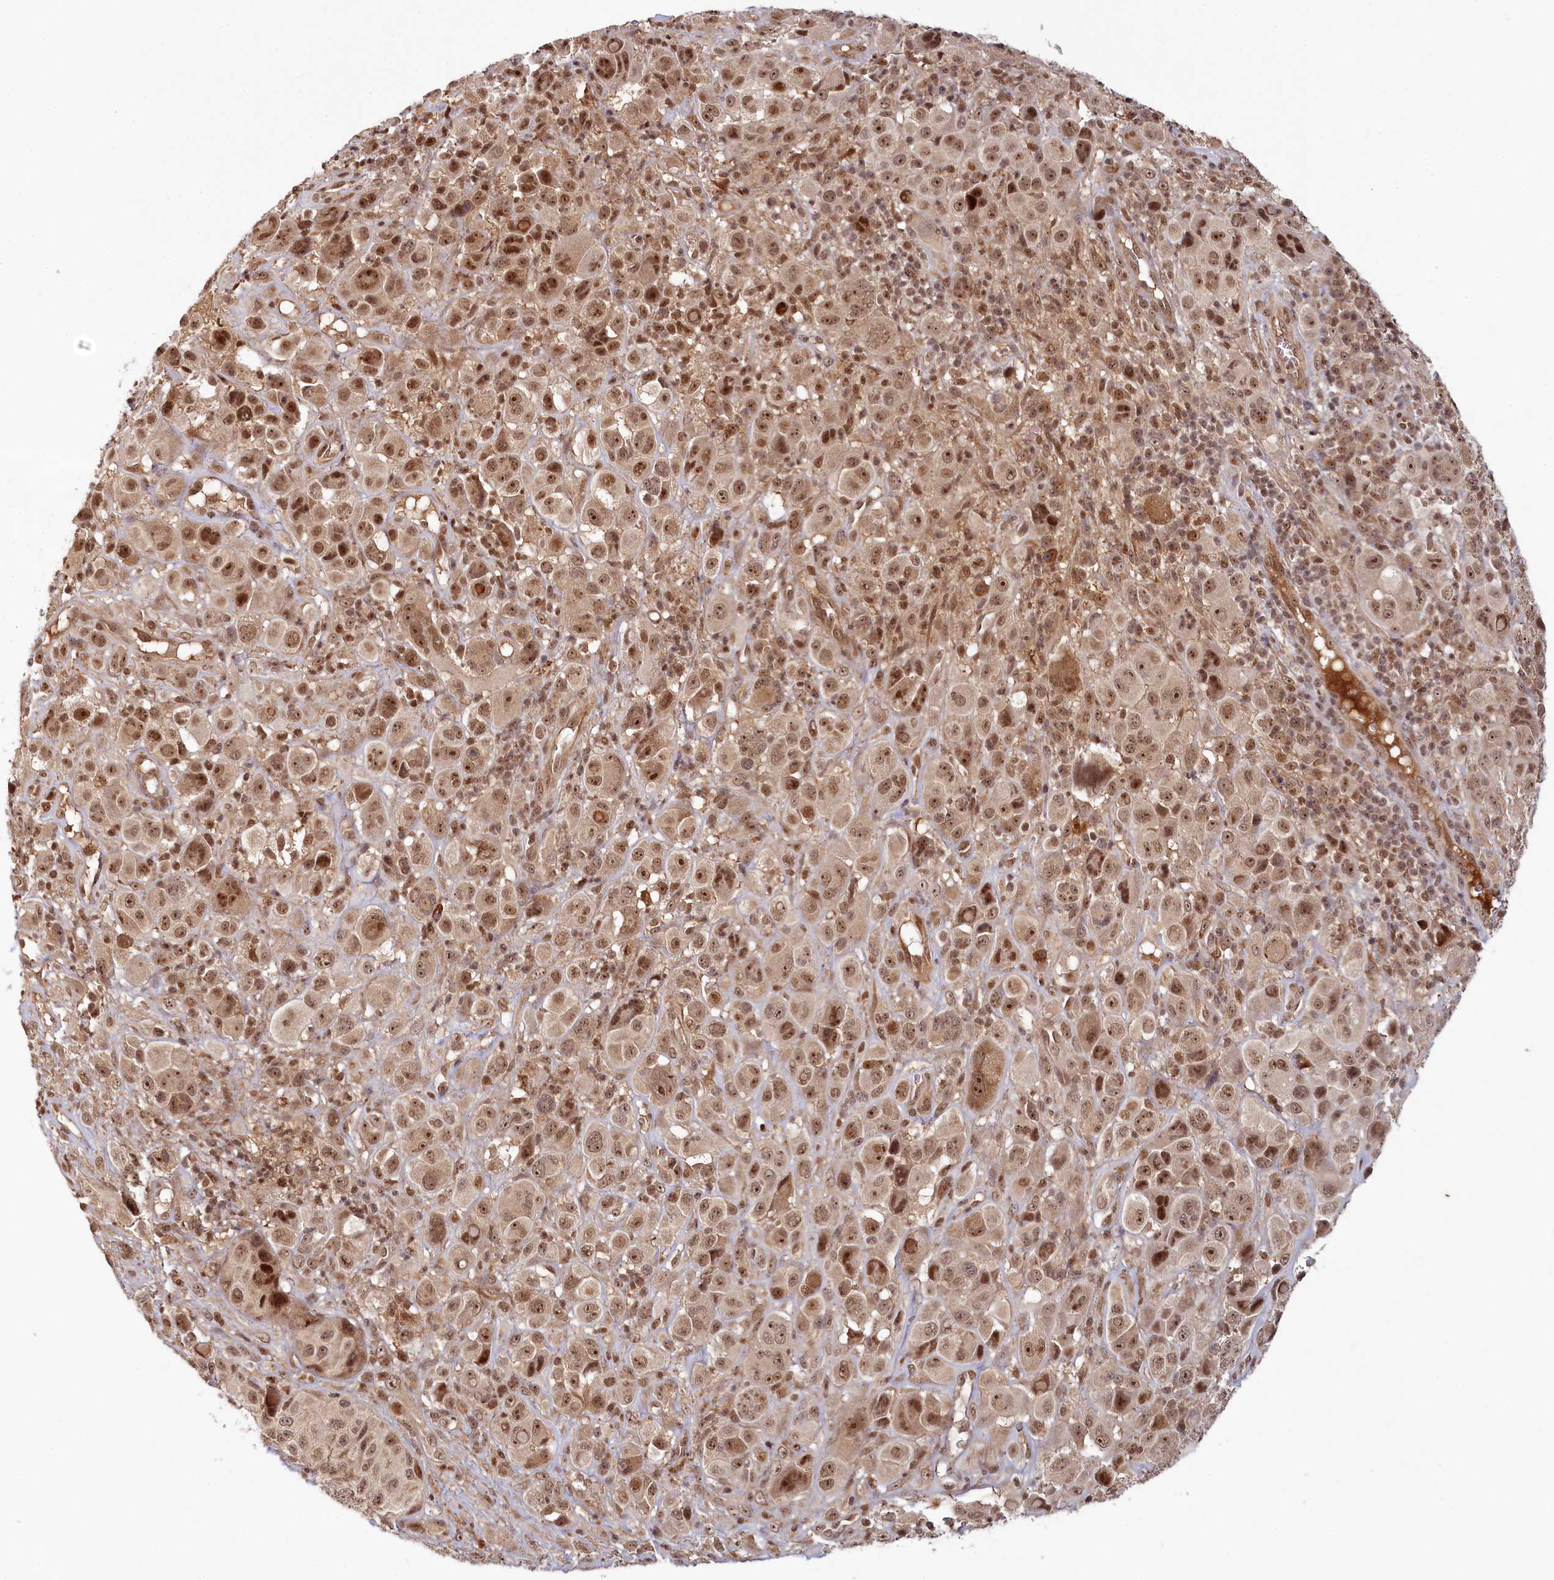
{"staining": {"intensity": "moderate", "quantity": ">75%", "location": "nuclear"}, "tissue": "melanoma", "cell_type": "Tumor cells", "image_type": "cancer", "snomed": [{"axis": "morphology", "description": "Malignant melanoma, NOS"}, {"axis": "topography", "description": "Skin of trunk"}], "caption": "Immunohistochemistry (IHC) (DAB) staining of human malignant melanoma exhibits moderate nuclear protein expression in approximately >75% of tumor cells. The staining was performed using DAB (3,3'-diaminobenzidine), with brown indicating positive protein expression. Nuclei are stained blue with hematoxylin.", "gene": "WAPL", "patient": {"sex": "male", "age": 71}}